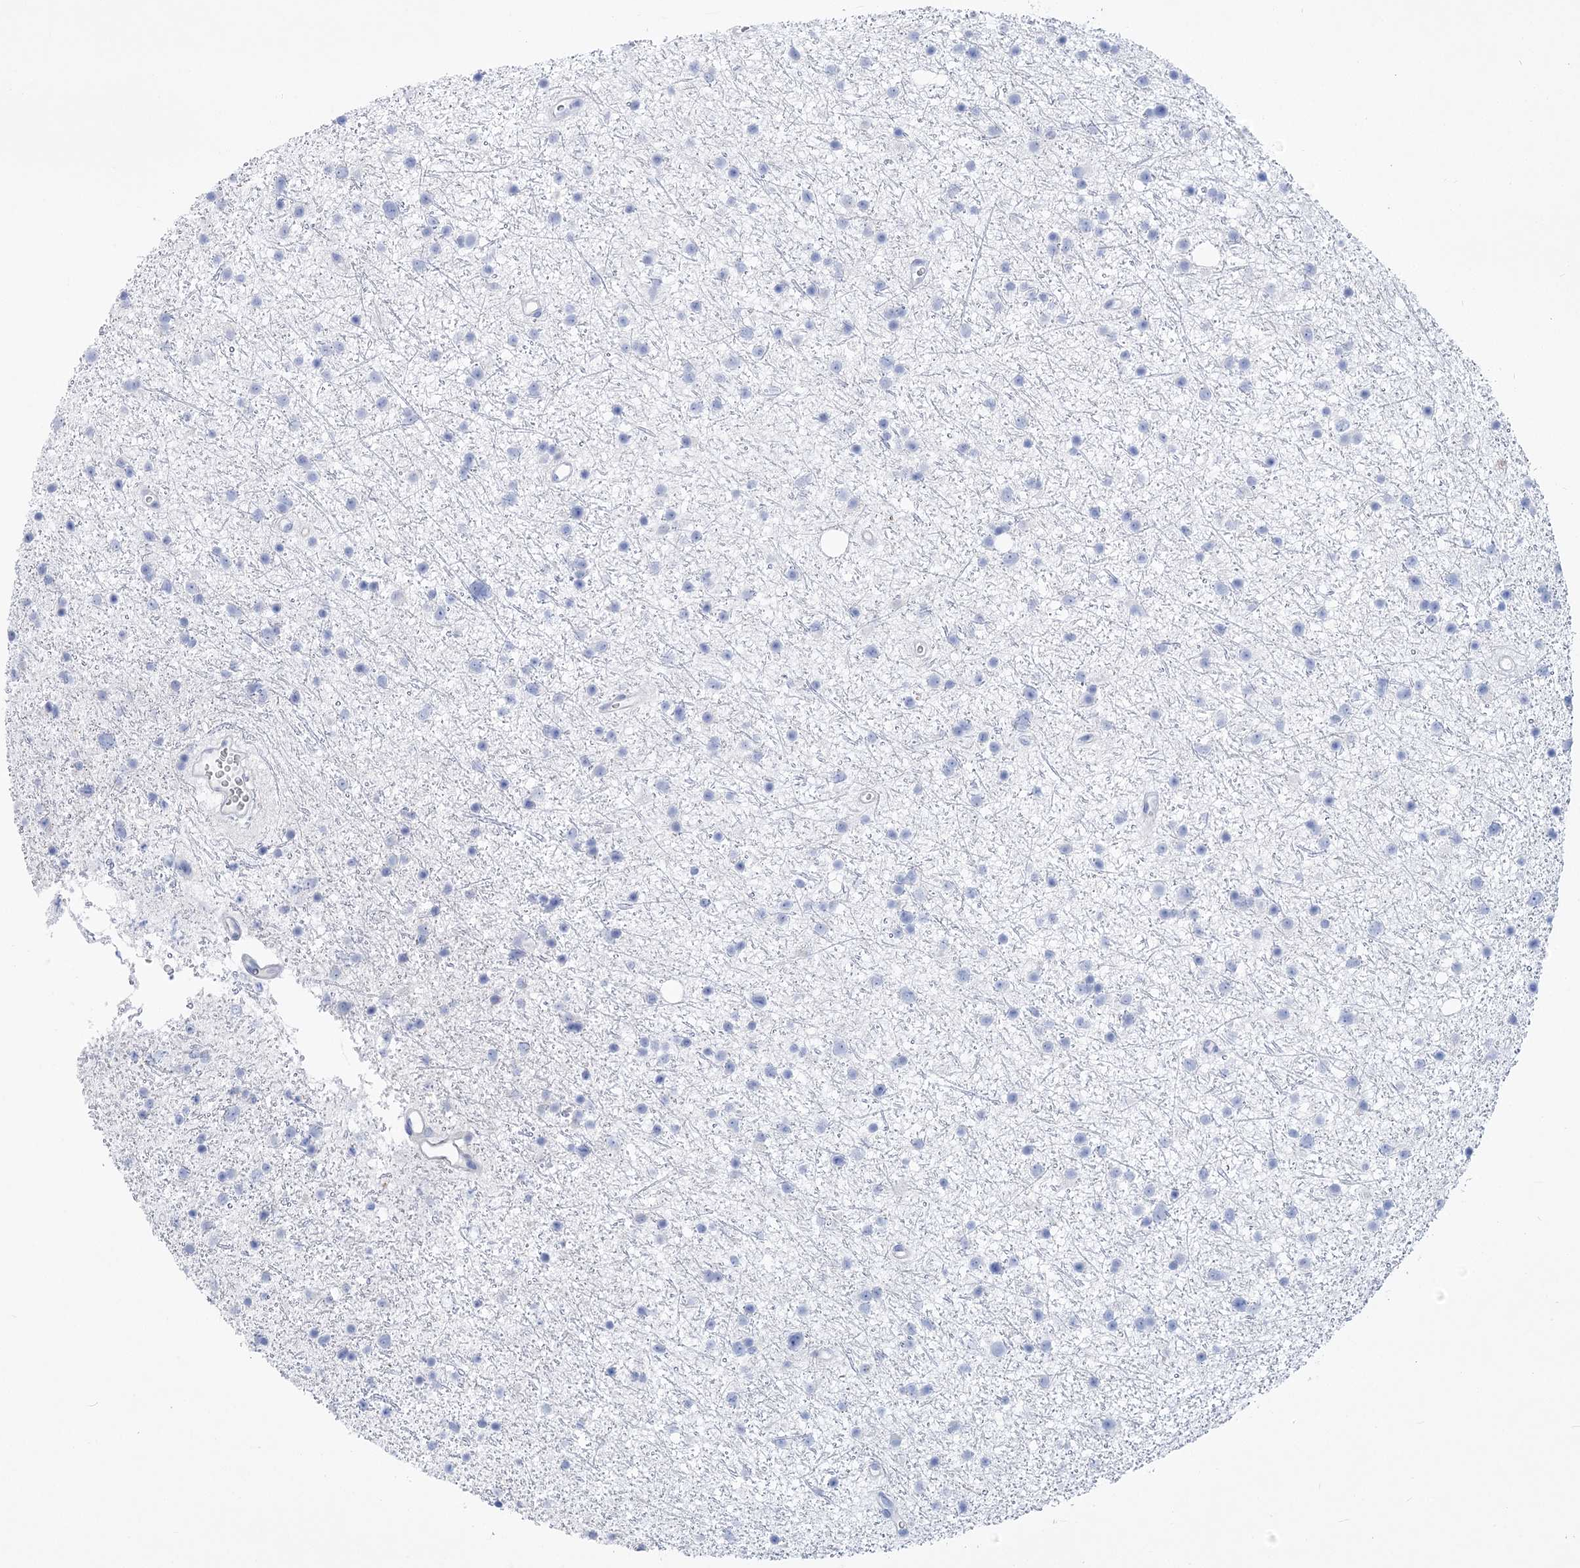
{"staining": {"intensity": "negative", "quantity": "none", "location": "none"}, "tissue": "glioma", "cell_type": "Tumor cells", "image_type": "cancer", "snomed": [{"axis": "morphology", "description": "Glioma, malignant, Low grade"}, {"axis": "topography", "description": "Cerebral cortex"}], "caption": "Immunohistochemical staining of malignant glioma (low-grade) displays no significant expression in tumor cells. Nuclei are stained in blue.", "gene": "PCDHA1", "patient": {"sex": "female", "age": 39}}